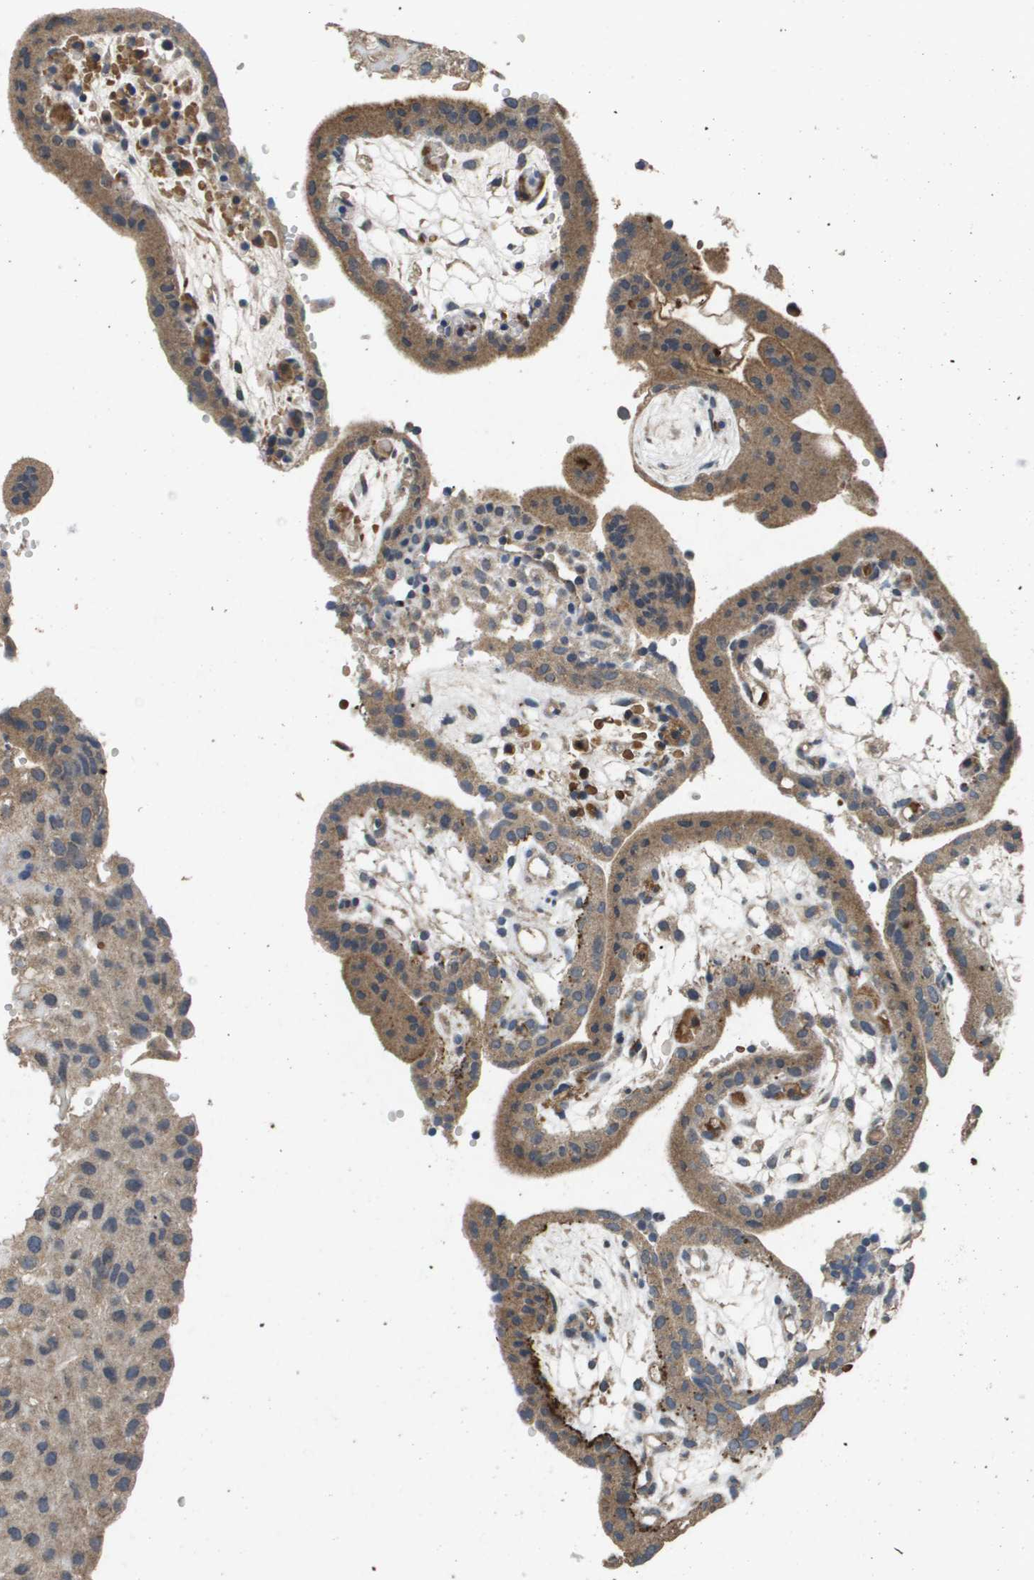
{"staining": {"intensity": "weak", "quantity": "25%-75%", "location": "cytoplasmic/membranous"}, "tissue": "placenta", "cell_type": "Decidual cells", "image_type": "normal", "snomed": [{"axis": "morphology", "description": "Normal tissue, NOS"}, {"axis": "topography", "description": "Placenta"}], "caption": "Placenta stained for a protein demonstrates weak cytoplasmic/membranous positivity in decidual cells.", "gene": "PROC", "patient": {"sex": "female", "age": 18}}